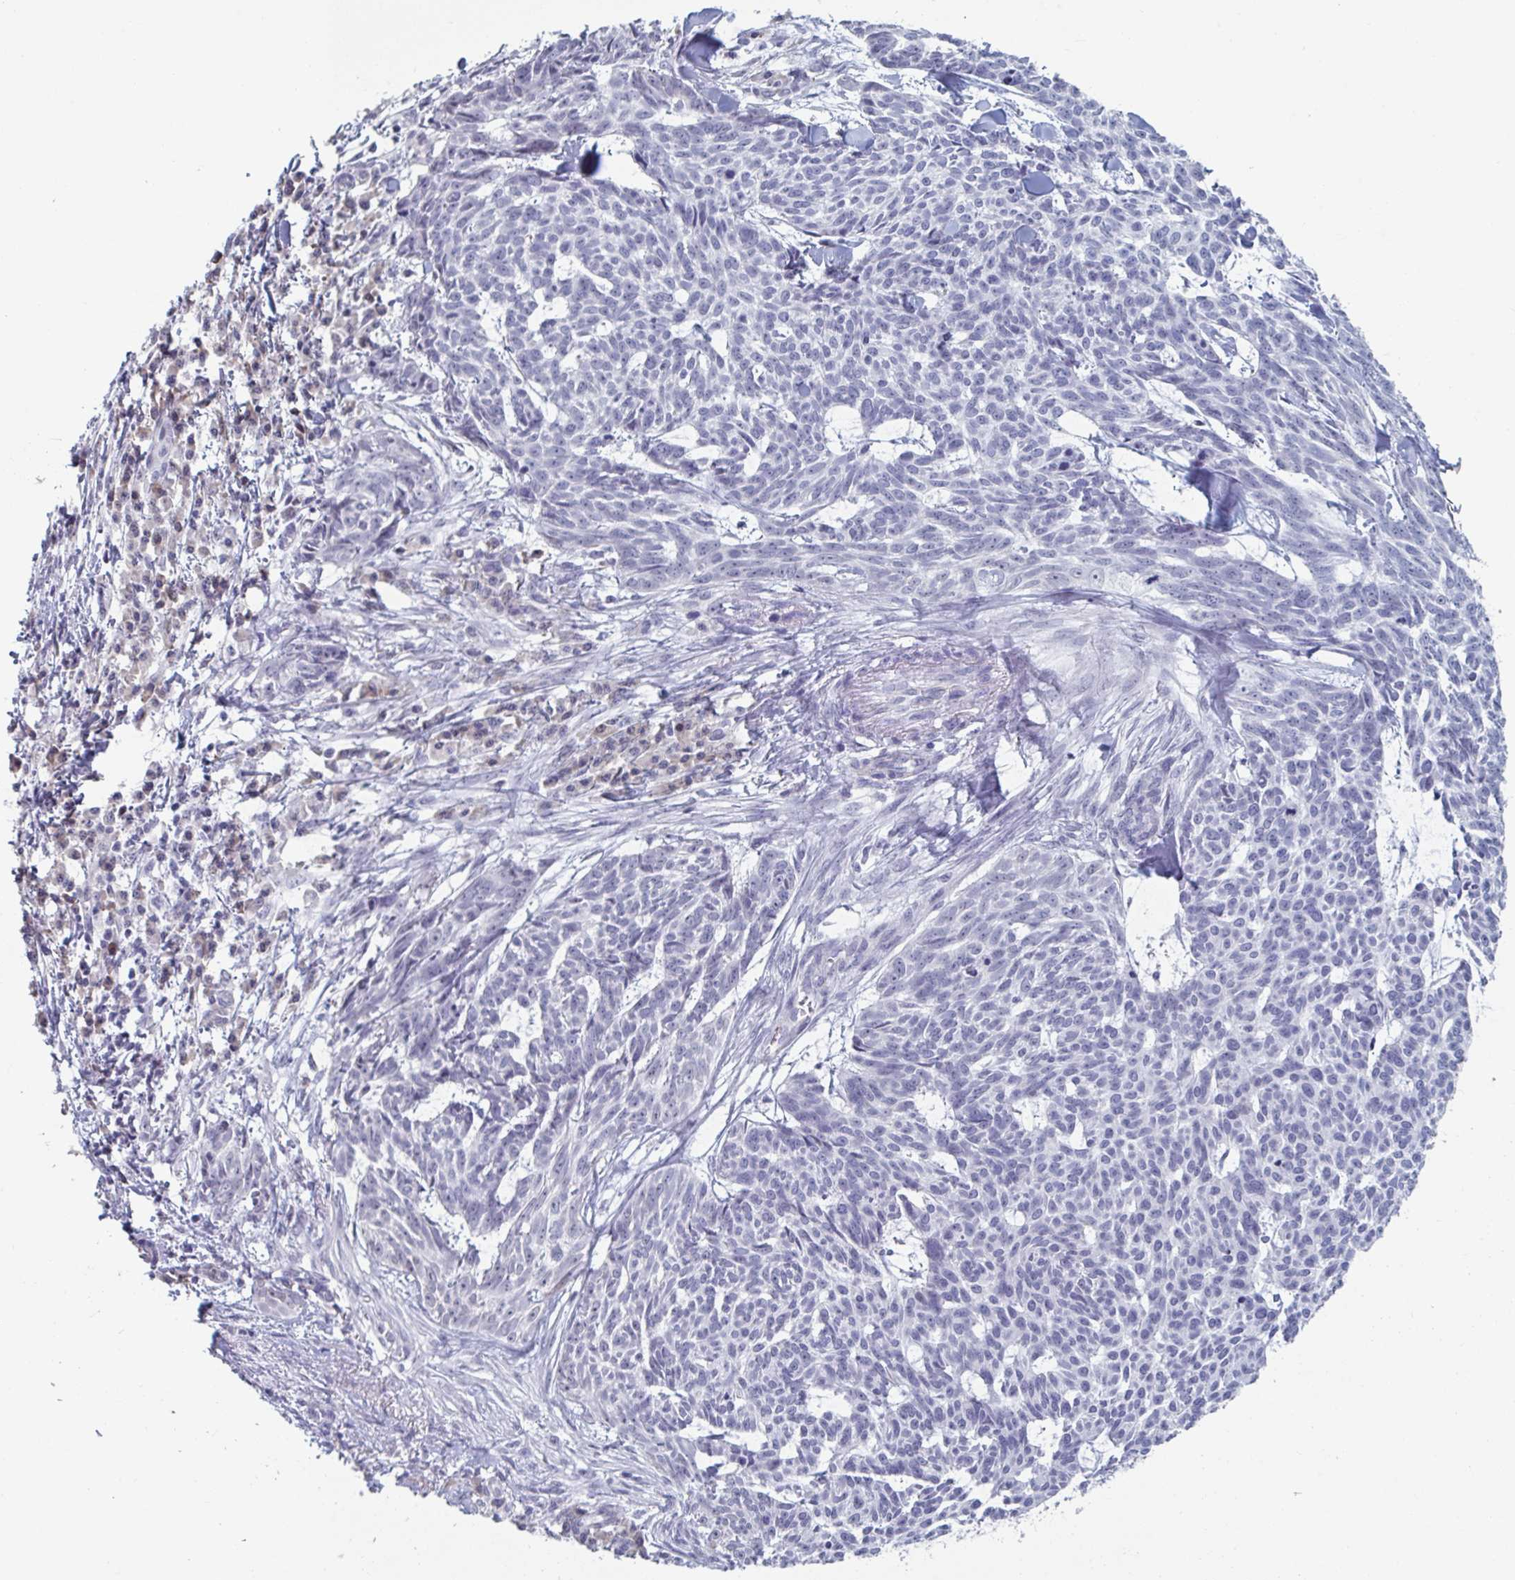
{"staining": {"intensity": "negative", "quantity": "none", "location": "none"}, "tissue": "skin cancer", "cell_type": "Tumor cells", "image_type": "cancer", "snomed": [{"axis": "morphology", "description": "Basal cell carcinoma"}, {"axis": "topography", "description": "Skin"}], "caption": "The histopathology image demonstrates no significant expression in tumor cells of skin basal cell carcinoma.", "gene": "FOXA1", "patient": {"sex": "female", "age": 93}}